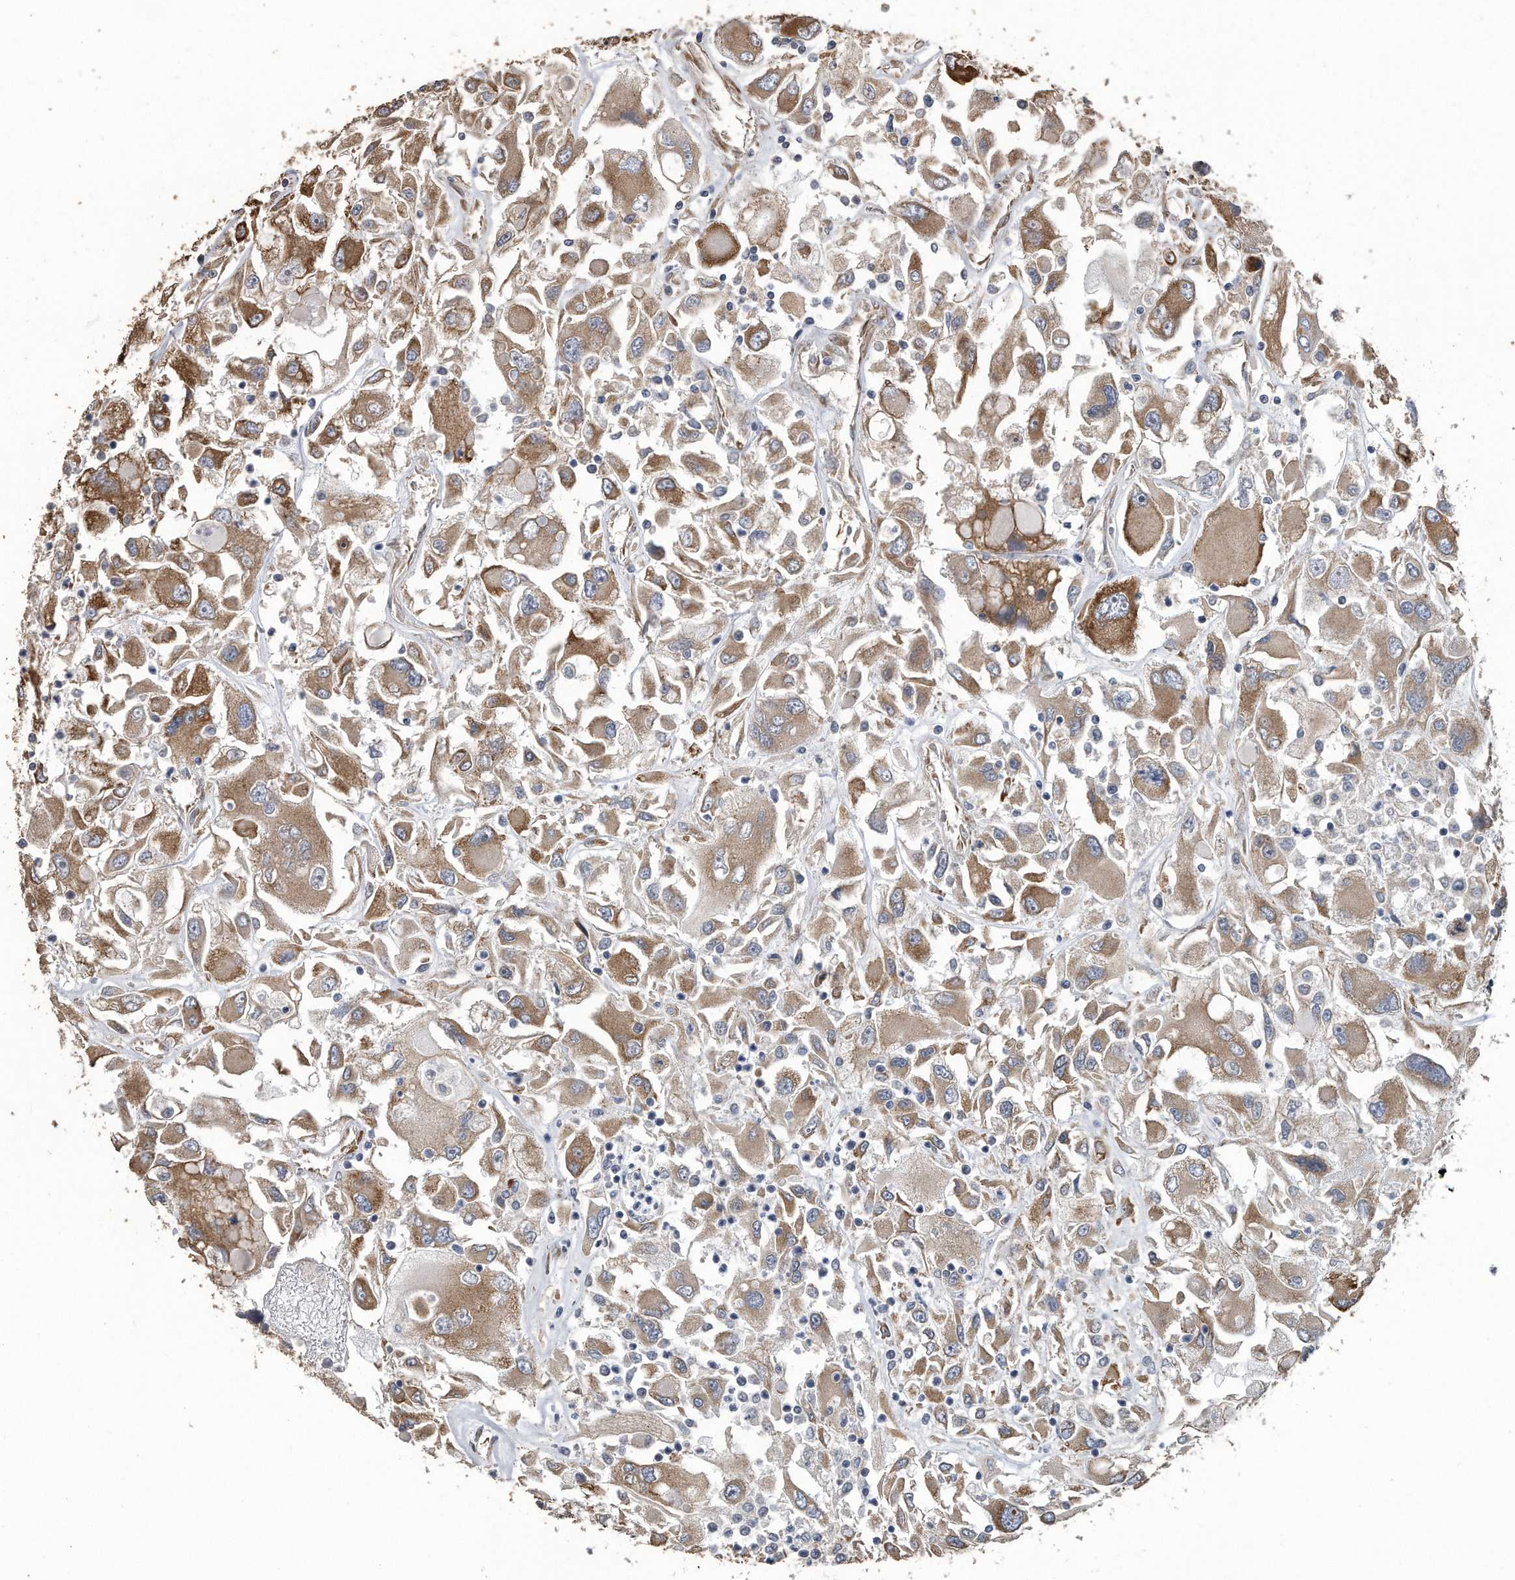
{"staining": {"intensity": "moderate", "quantity": ">75%", "location": "cytoplasmic/membranous"}, "tissue": "renal cancer", "cell_type": "Tumor cells", "image_type": "cancer", "snomed": [{"axis": "morphology", "description": "Adenocarcinoma, NOS"}, {"axis": "topography", "description": "Kidney"}], "caption": "Approximately >75% of tumor cells in renal adenocarcinoma reveal moderate cytoplasmic/membranous protein staining as visualized by brown immunohistochemical staining.", "gene": "PCLO", "patient": {"sex": "female", "age": 52}}